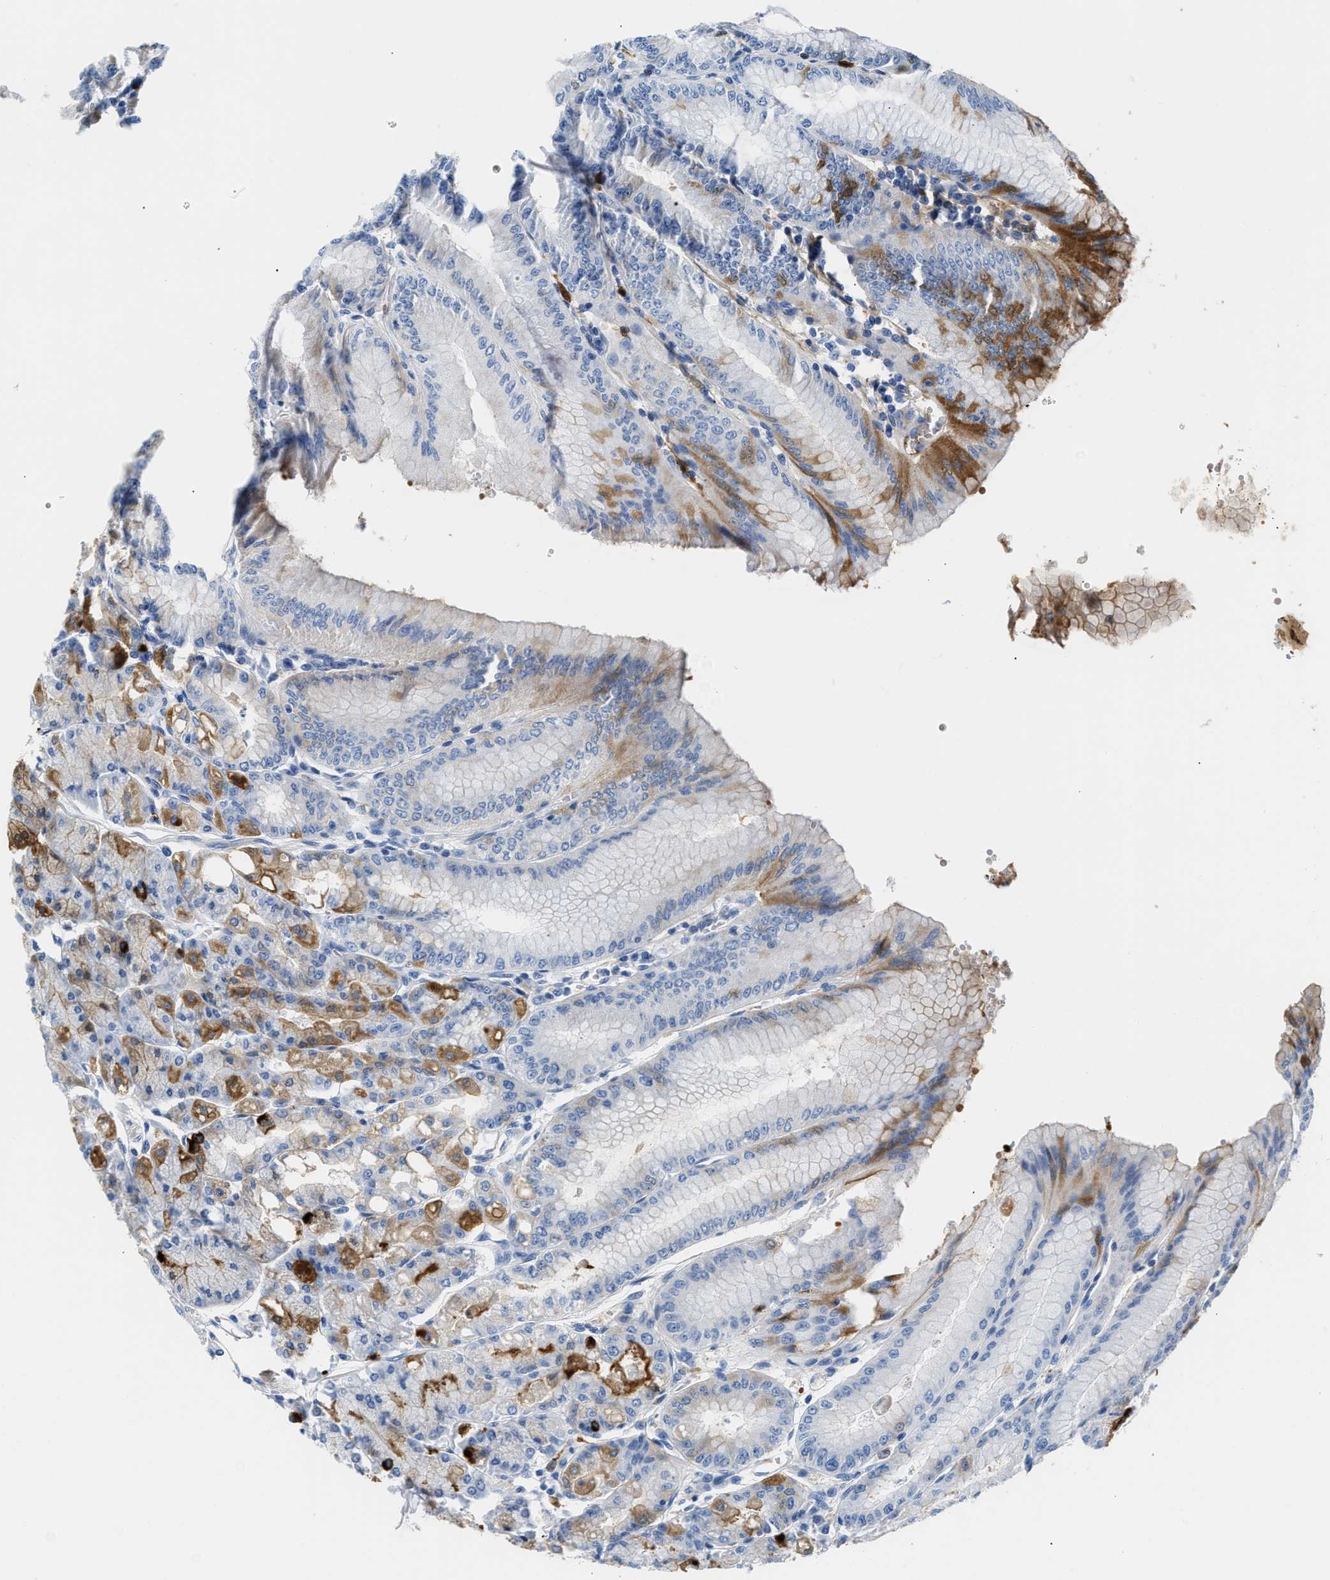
{"staining": {"intensity": "moderate", "quantity": "<25%", "location": "cytoplasmic/membranous"}, "tissue": "stomach", "cell_type": "Glandular cells", "image_type": "normal", "snomed": [{"axis": "morphology", "description": "Normal tissue, NOS"}, {"axis": "topography", "description": "Stomach, lower"}], "caption": "Immunohistochemistry (IHC) image of unremarkable stomach: stomach stained using immunohistochemistry shows low levels of moderate protein expression localized specifically in the cytoplasmic/membranous of glandular cells, appearing as a cytoplasmic/membranous brown color.", "gene": "GC", "patient": {"sex": "male", "age": 71}}